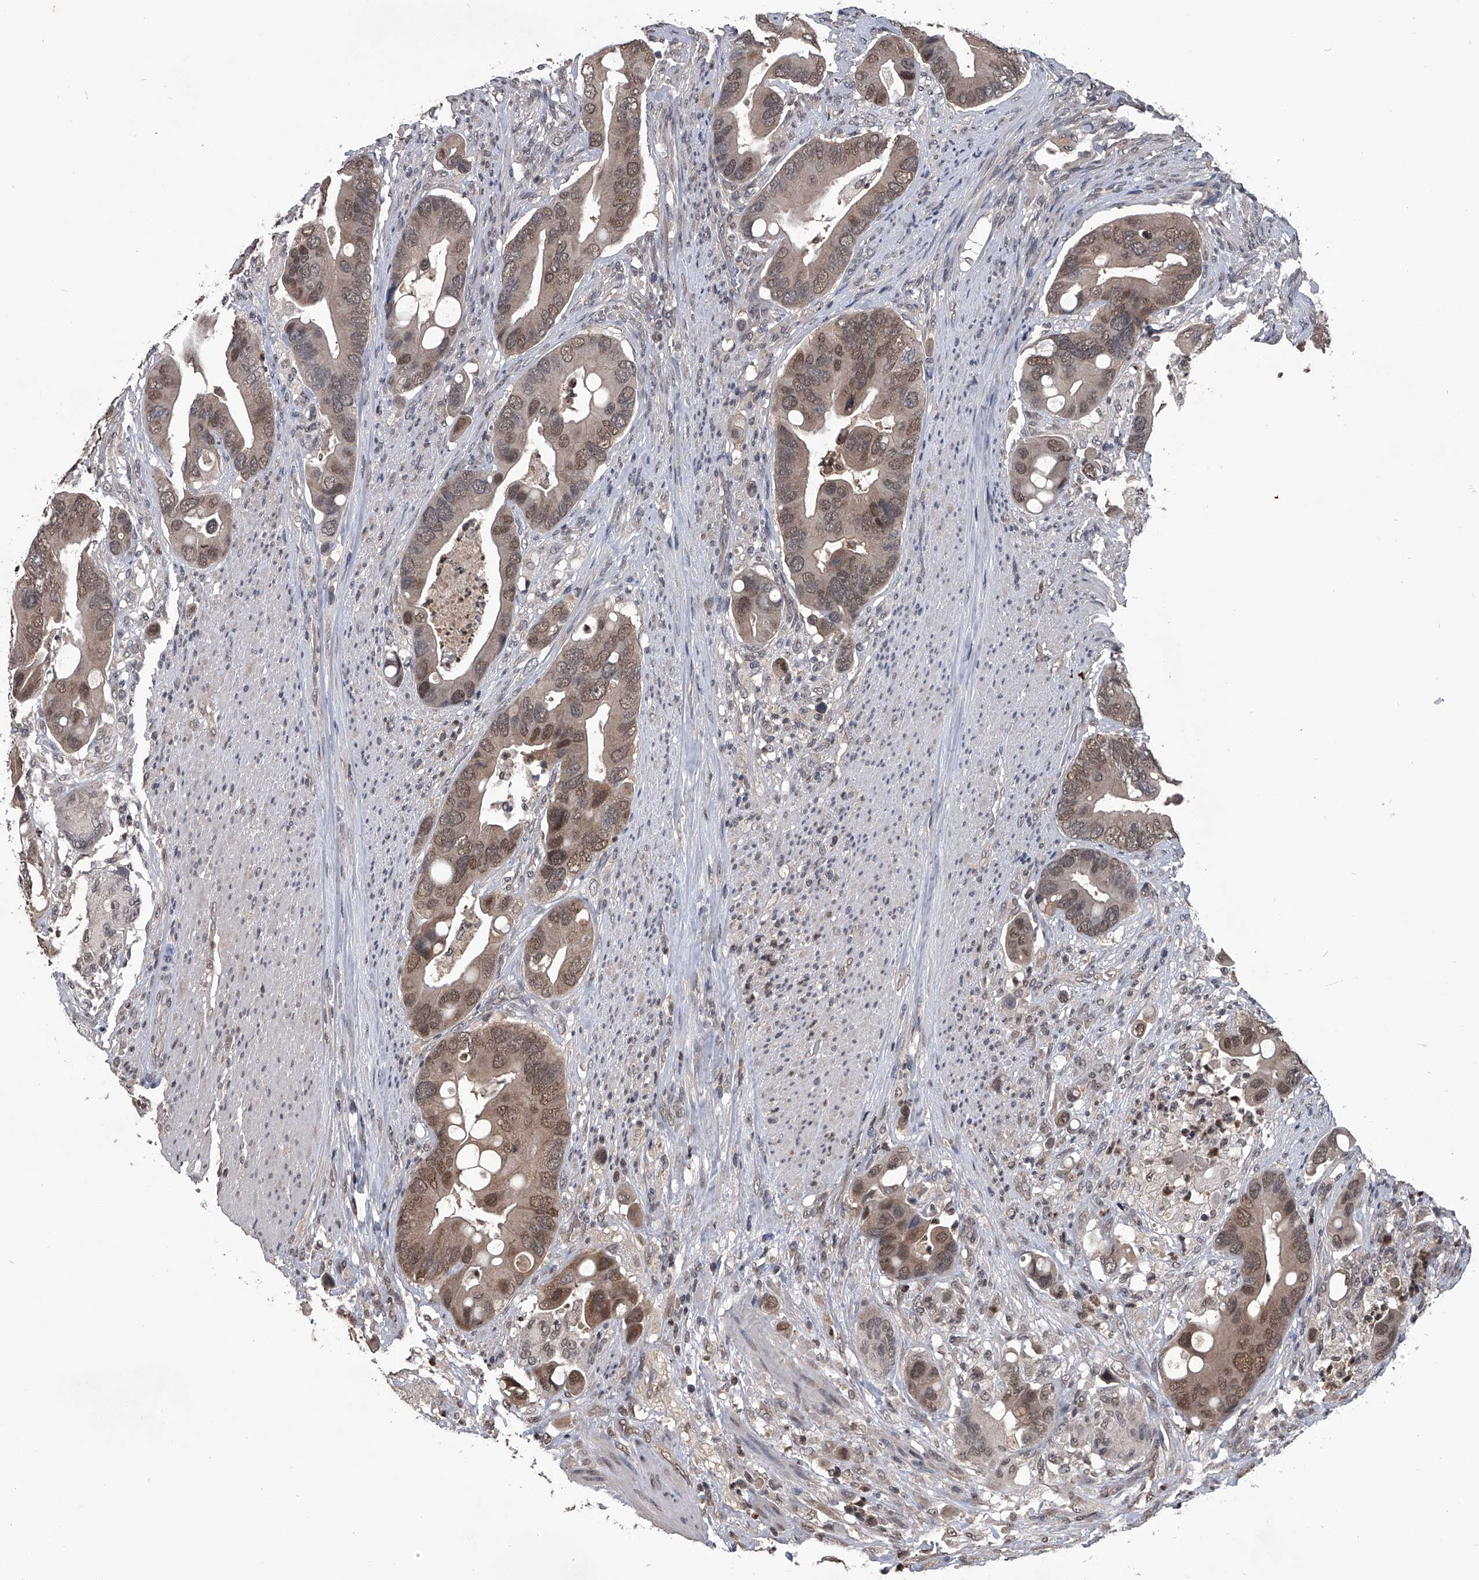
{"staining": {"intensity": "moderate", "quantity": ">75%", "location": "cytoplasmic/membranous,nuclear"}, "tissue": "colorectal cancer", "cell_type": "Tumor cells", "image_type": "cancer", "snomed": [{"axis": "morphology", "description": "Adenocarcinoma, NOS"}, {"axis": "topography", "description": "Rectum"}], "caption": "Protein staining of colorectal cancer (adenocarcinoma) tissue shows moderate cytoplasmic/membranous and nuclear positivity in about >75% of tumor cells. (DAB (3,3'-diaminobenzidine) IHC, brown staining for protein, blue staining for nuclei).", "gene": "TSNAX", "patient": {"sex": "female", "age": 57}}